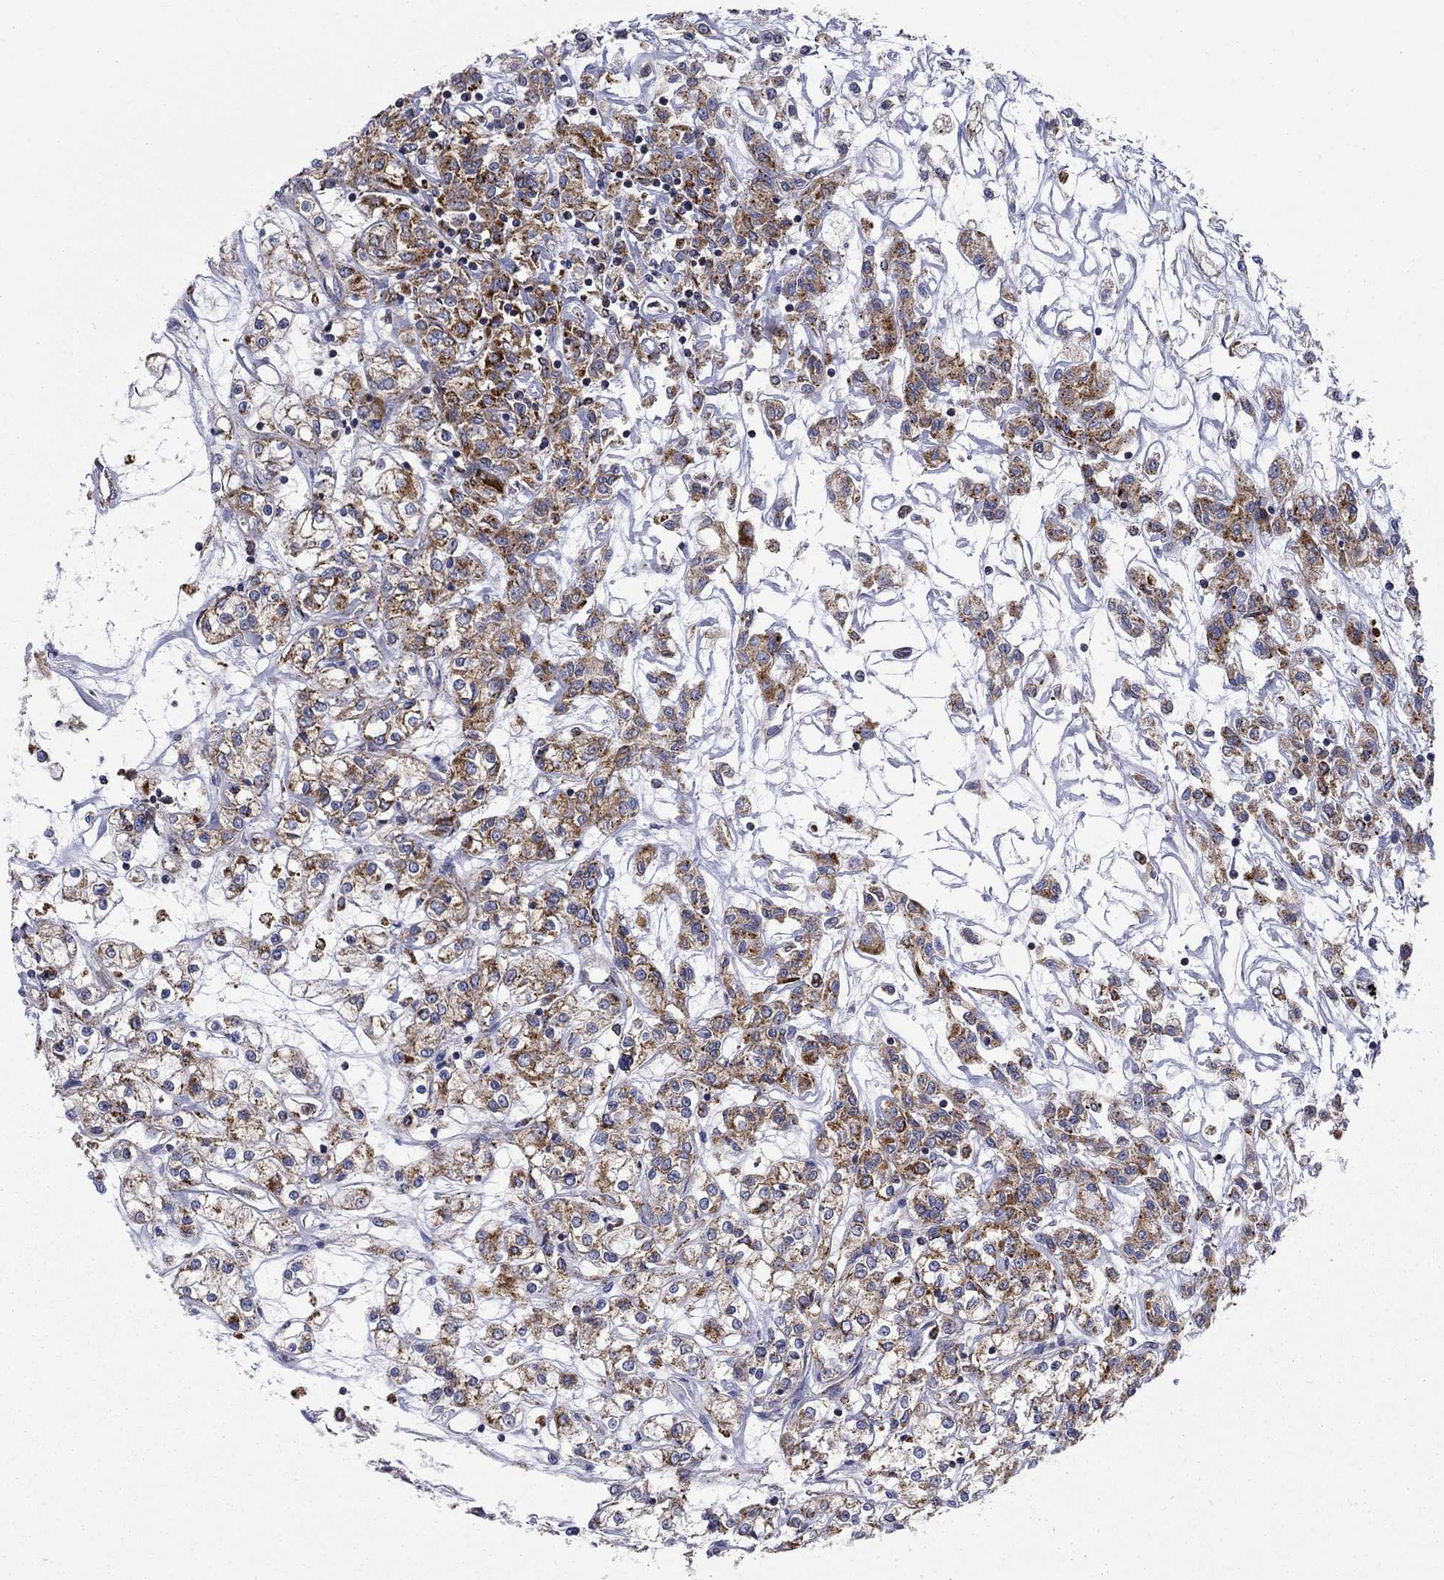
{"staining": {"intensity": "strong", "quantity": "25%-75%", "location": "cytoplasmic/membranous"}, "tissue": "renal cancer", "cell_type": "Tumor cells", "image_type": "cancer", "snomed": [{"axis": "morphology", "description": "Adenocarcinoma, NOS"}, {"axis": "topography", "description": "Kidney"}], "caption": "This is a photomicrograph of IHC staining of adenocarcinoma (renal), which shows strong positivity in the cytoplasmic/membranous of tumor cells.", "gene": "PRDX4", "patient": {"sex": "female", "age": 59}}